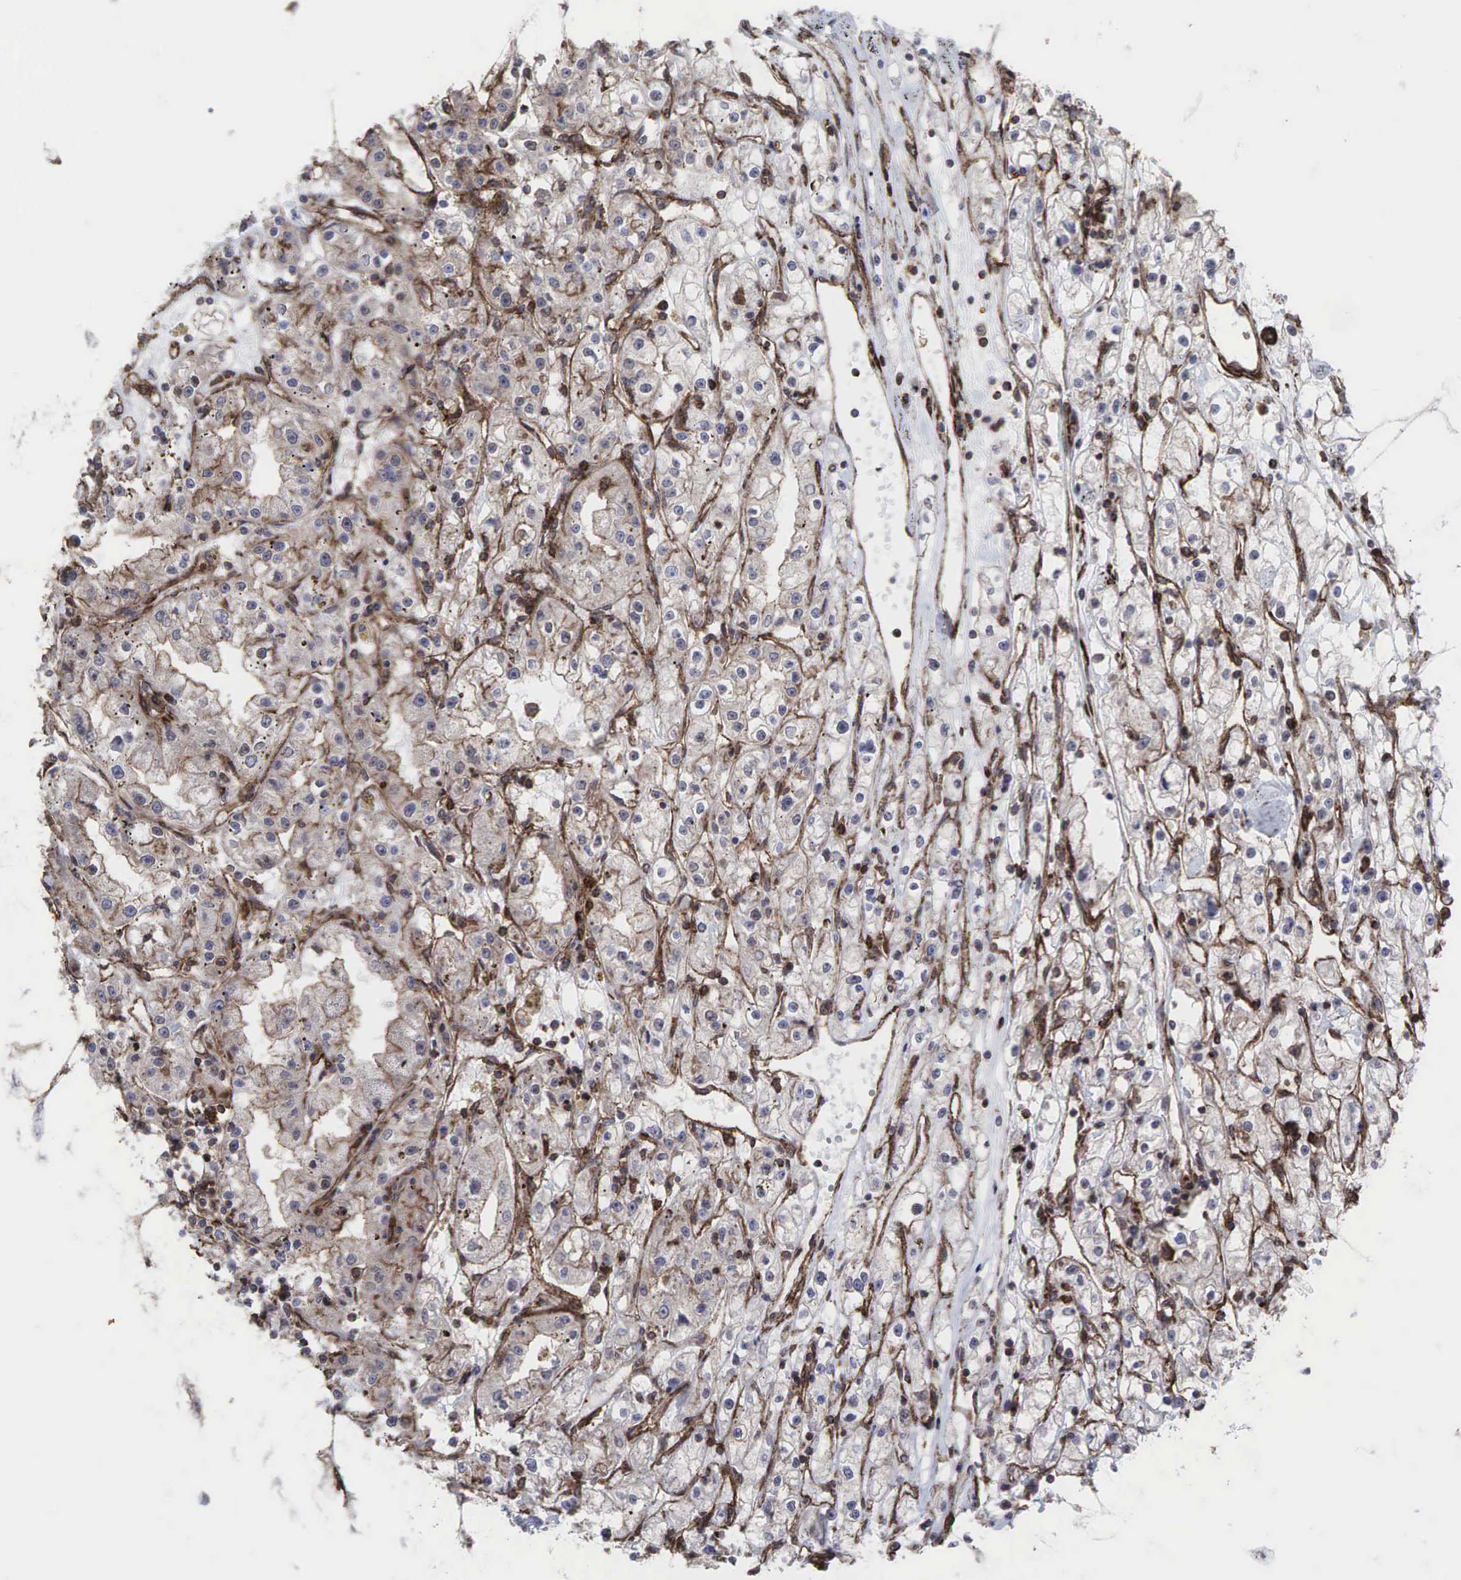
{"staining": {"intensity": "weak", "quantity": ">75%", "location": "cytoplasmic/membranous"}, "tissue": "renal cancer", "cell_type": "Tumor cells", "image_type": "cancer", "snomed": [{"axis": "morphology", "description": "Adenocarcinoma, NOS"}, {"axis": "topography", "description": "Kidney"}], "caption": "The photomicrograph shows staining of renal cancer, revealing weak cytoplasmic/membranous protein positivity (brown color) within tumor cells.", "gene": "GPRASP1", "patient": {"sex": "male", "age": 56}}